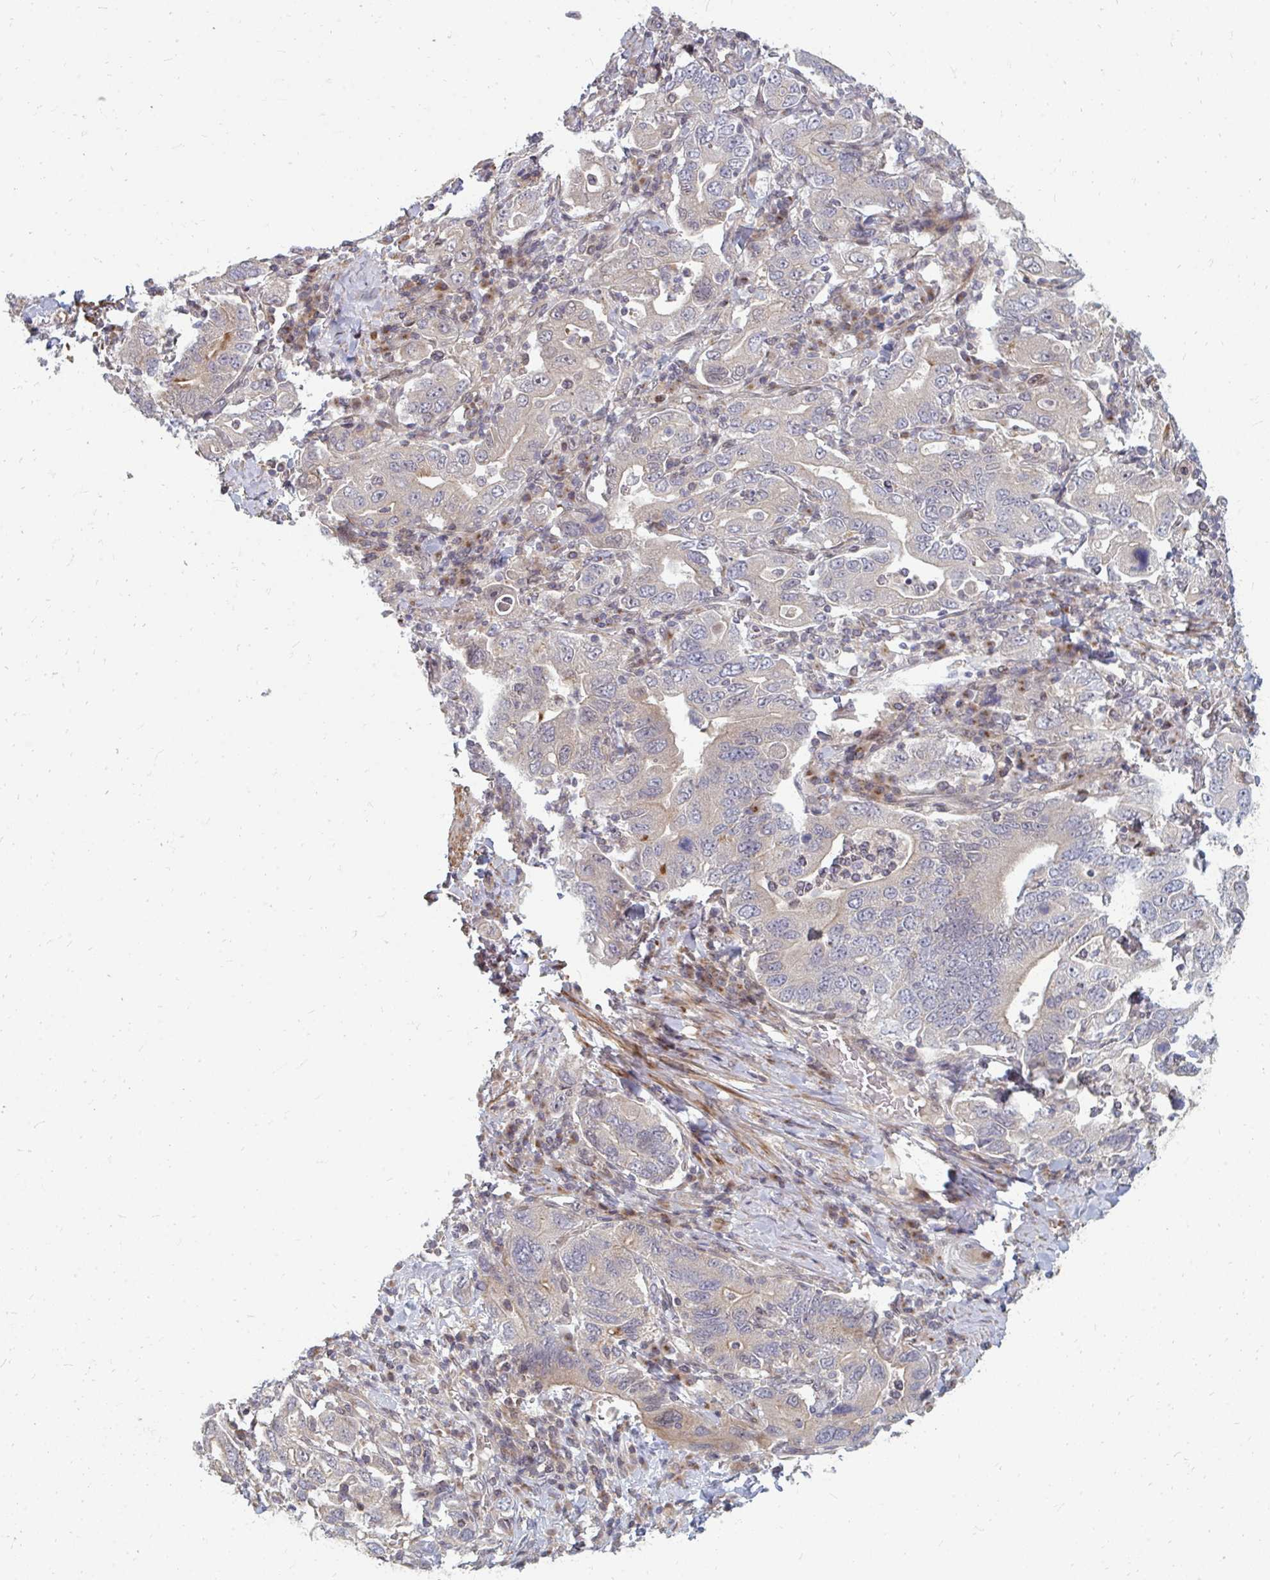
{"staining": {"intensity": "negative", "quantity": "none", "location": "none"}, "tissue": "stomach cancer", "cell_type": "Tumor cells", "image_type": "cancer", "snomed": [{"axis": "morphology", "description": "Adenocarcinoma, NOS"}, {"axis": "topography", "description": "Stomach, upper"}, {"axis": "topography", "description": "Stomach"}], "caption": "Stomach cancer (adenocarcinoma) stained for a protein using IHC displays no staining tumor cells.", "gene": "ZNF285", "patient": {"sex": "male", "age": 62}}